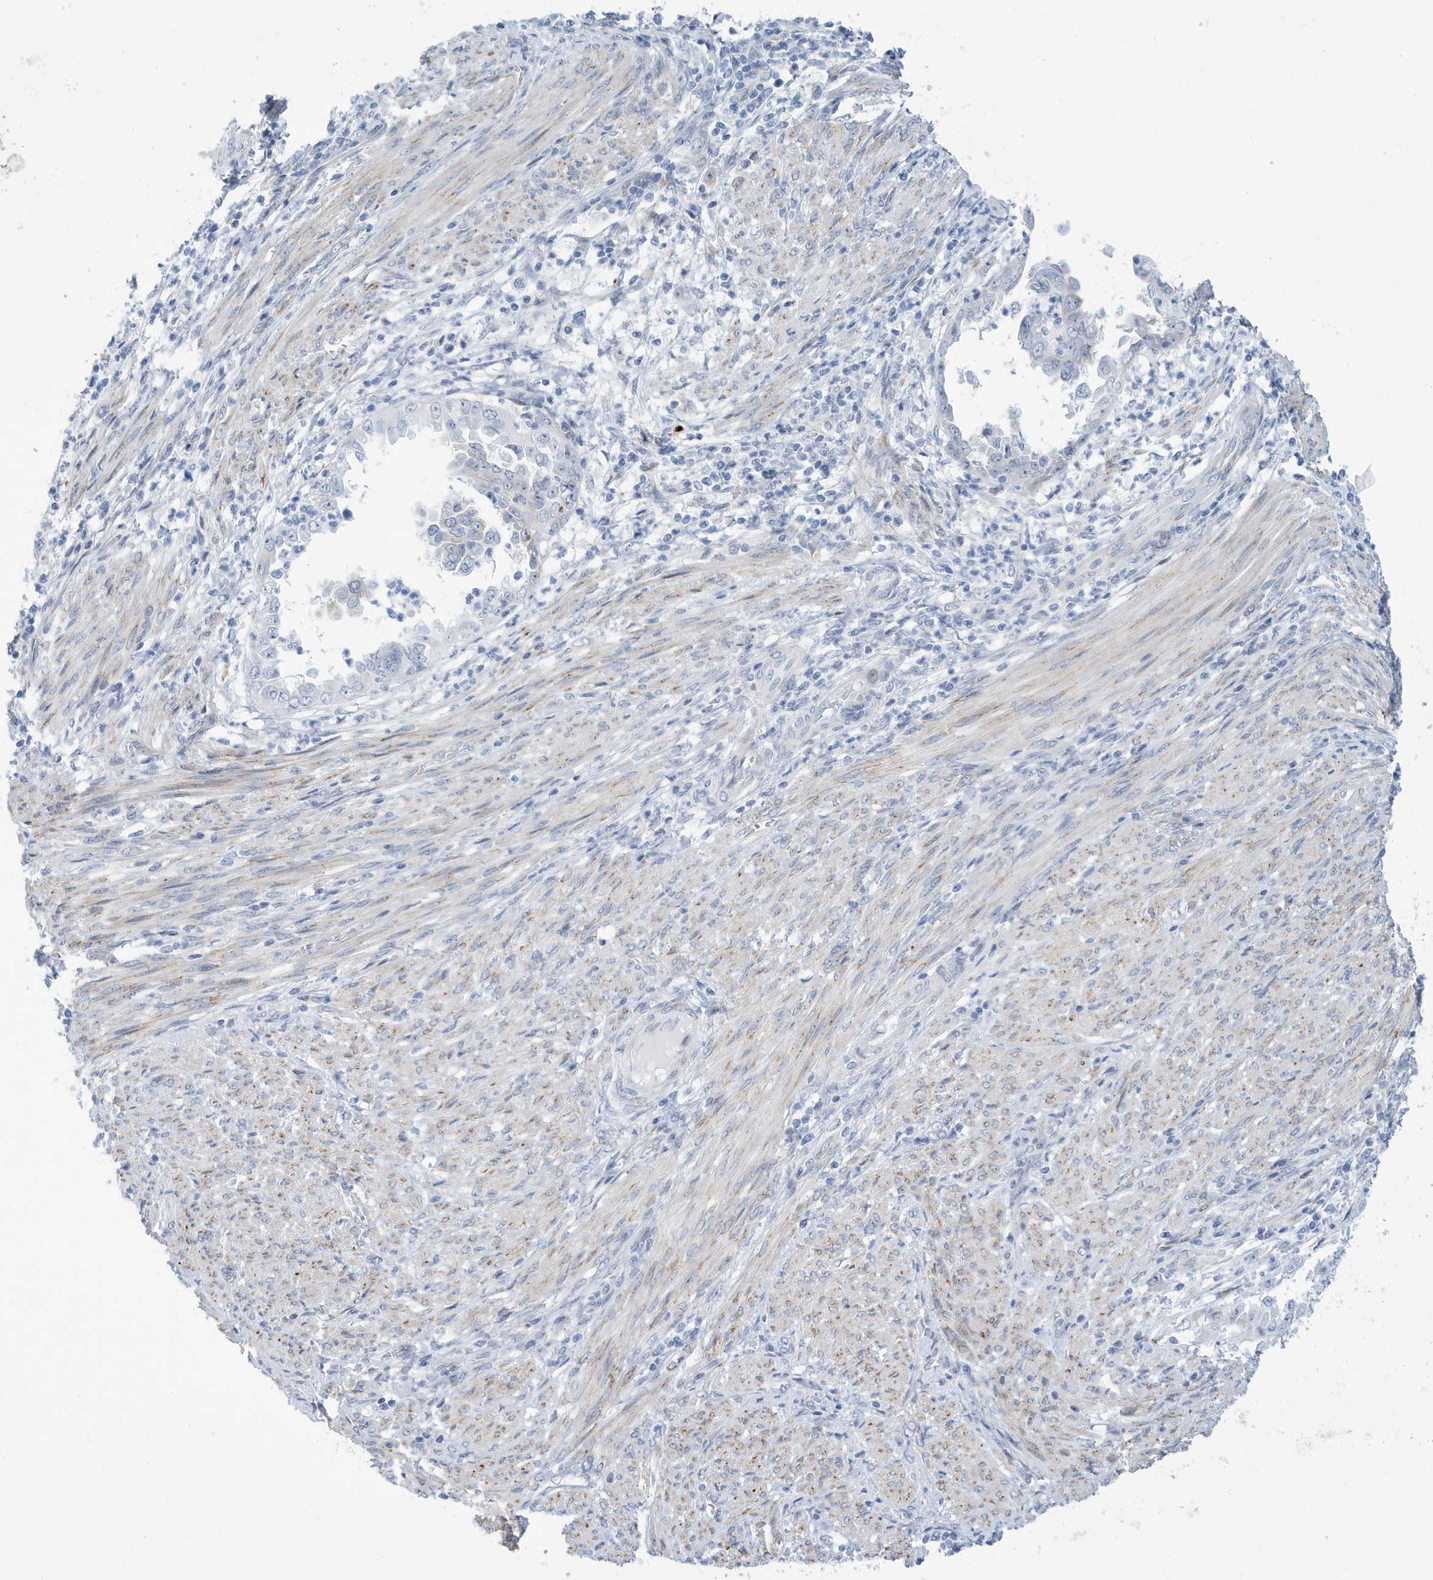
{"staining": {"intensity": "moderate", "quantity": "<25%", "location": "cytoplasmic/membranous"}, "tissue": "endometrial cancer", "cell_type": "Tumor cells", "image_type": "cancer", "snomed": [{"axis": "morphology", "description": "Adenocarcinoma, NOS"}, {"axis": "topography", "description": "Endometrium"}], "caption": "The immunohistochemical stain labels moderate cytoplasmic/membranous positivity in tumor cells of endometrial adenocarcinoma tissue.", "gene": "SEMA3F", "patient": {"sex": "female", "age": 85}}